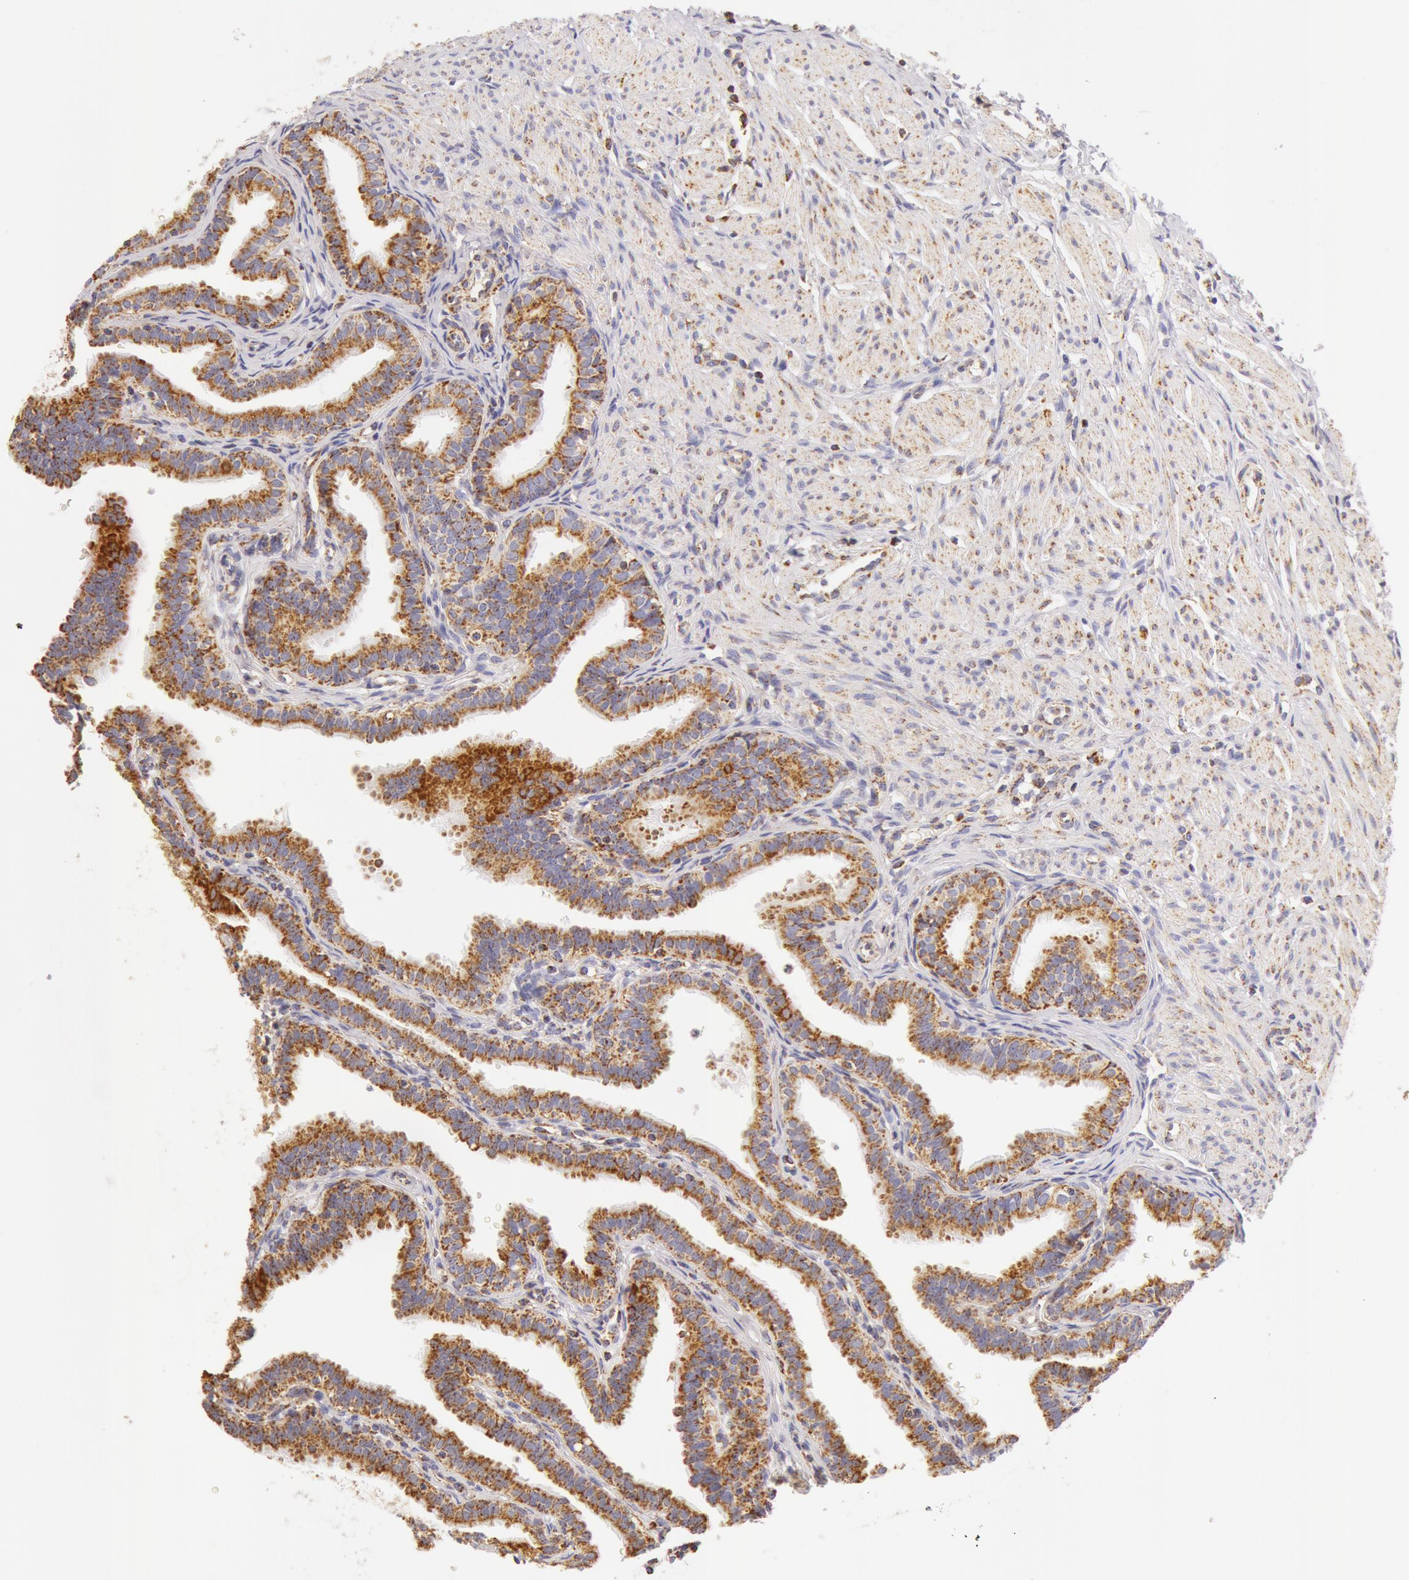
{"staining": {"intensity": "moderate", "quantity": ">75%", "location": "cytoplasmic/membranous"}, "tissue": "fallopian tube", "cell_type": "Glandular cells", "image_type": "normal", "snomed": [{"axis": "morphology", "description": "Normal tissue, NOS"}, {"axis": "topography", "description": "Fallopian tube"}], "caption": "This photomicrograph reveals IHC staining of benign fallopian tube, with medium moderate cytoplasmic/membranous staining in about >75% of glandular cells.", "gene": "ATP5F1B", "patient": {"sex": "female", "age": 32}}